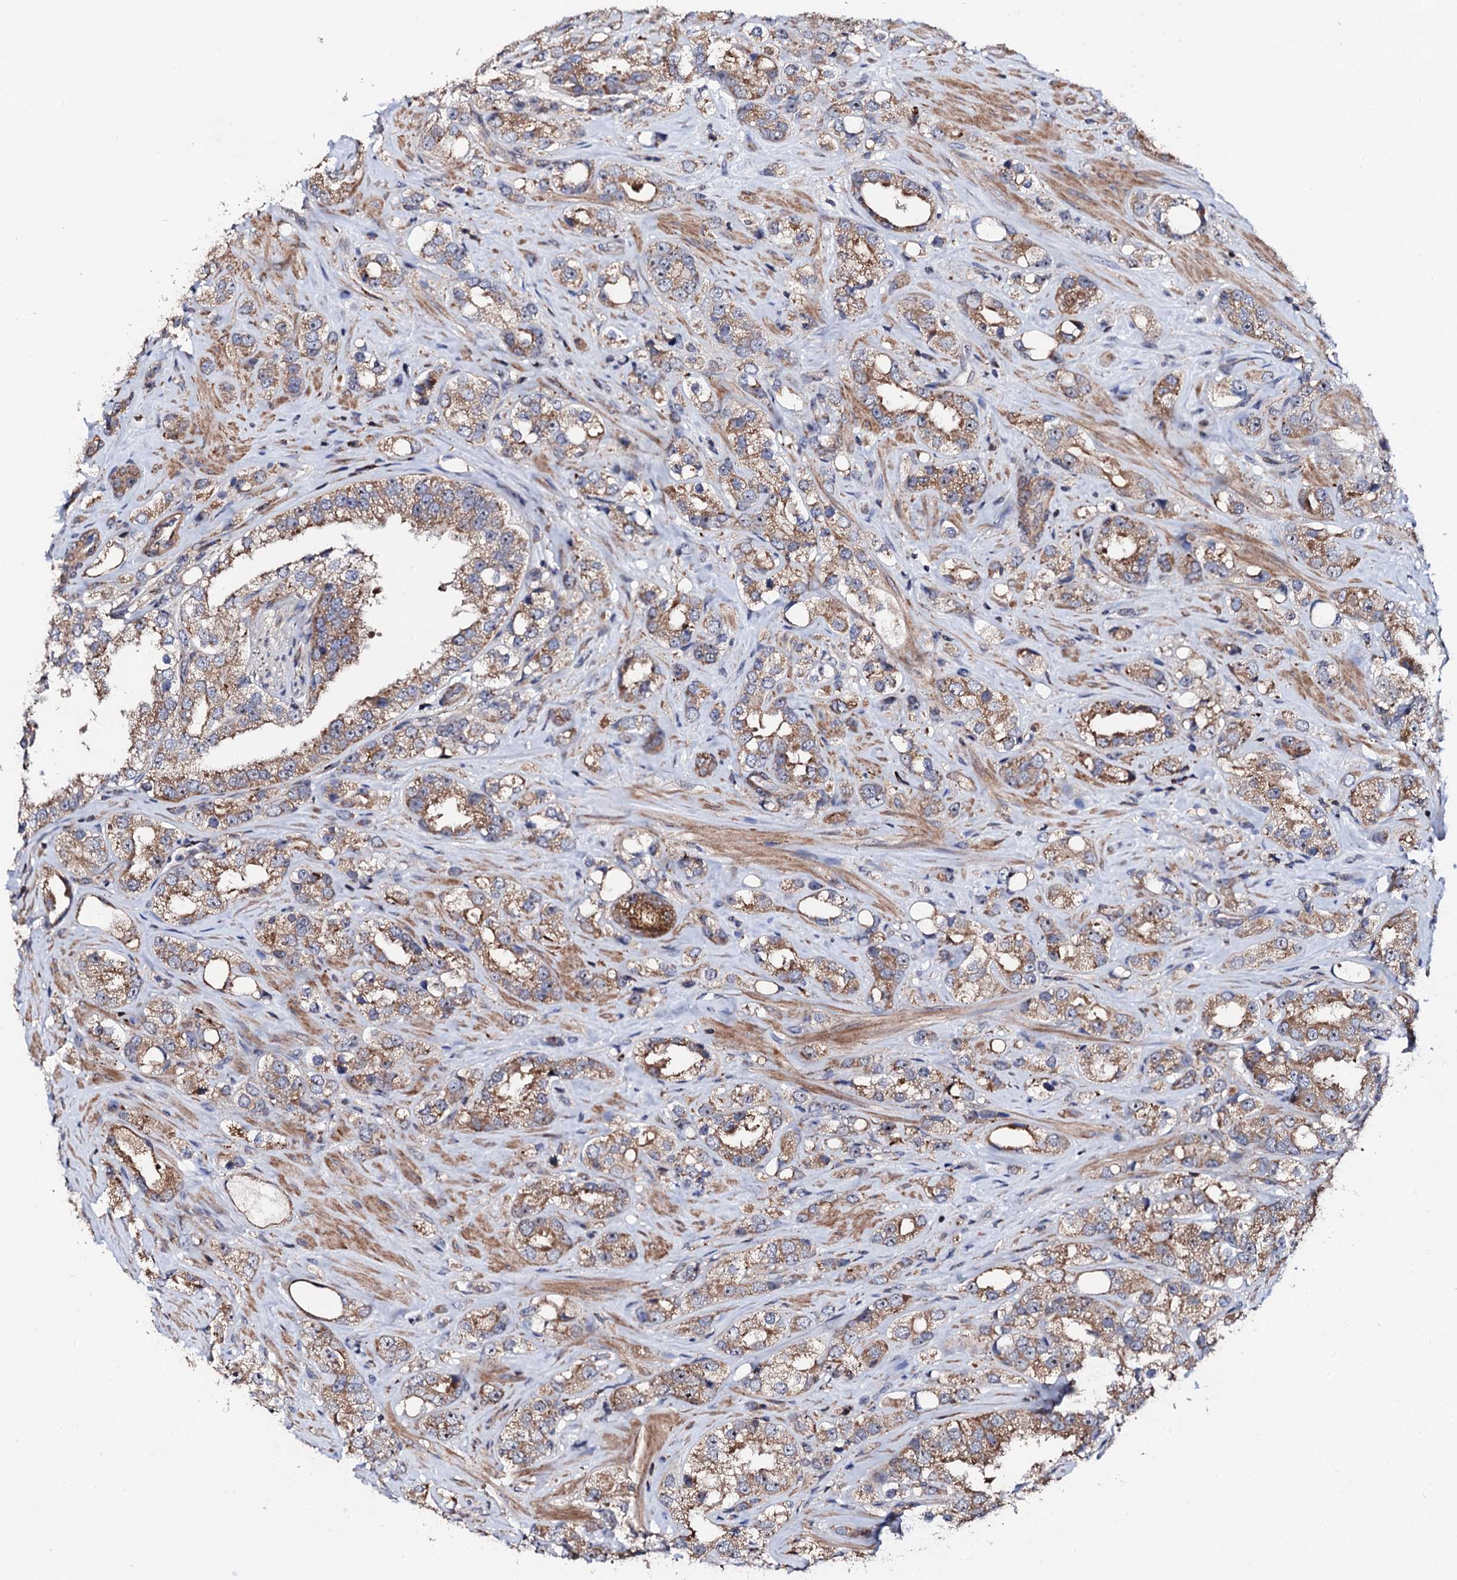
{"staining": {"intensity": "moderate", "quantity": ">75%", "location": "cytoplasmic/membranous"}, "tissue": "prostate cancer", "cell_type": "Tumor cells", "image_type": "cancer", "snomed": [{"axis": "morphology", "description": "Adenocarcinoma, NOS"}, {"axis": "topography", "description": "Prostate"}], "caption": "Moderate cytoplasmic/membranous expression for a protein is present in approximately >75% of tumor cells of prostate cancer using IHC.", "gene": "GTPBP4", "patient": {"sex": "male", "age": 79}}